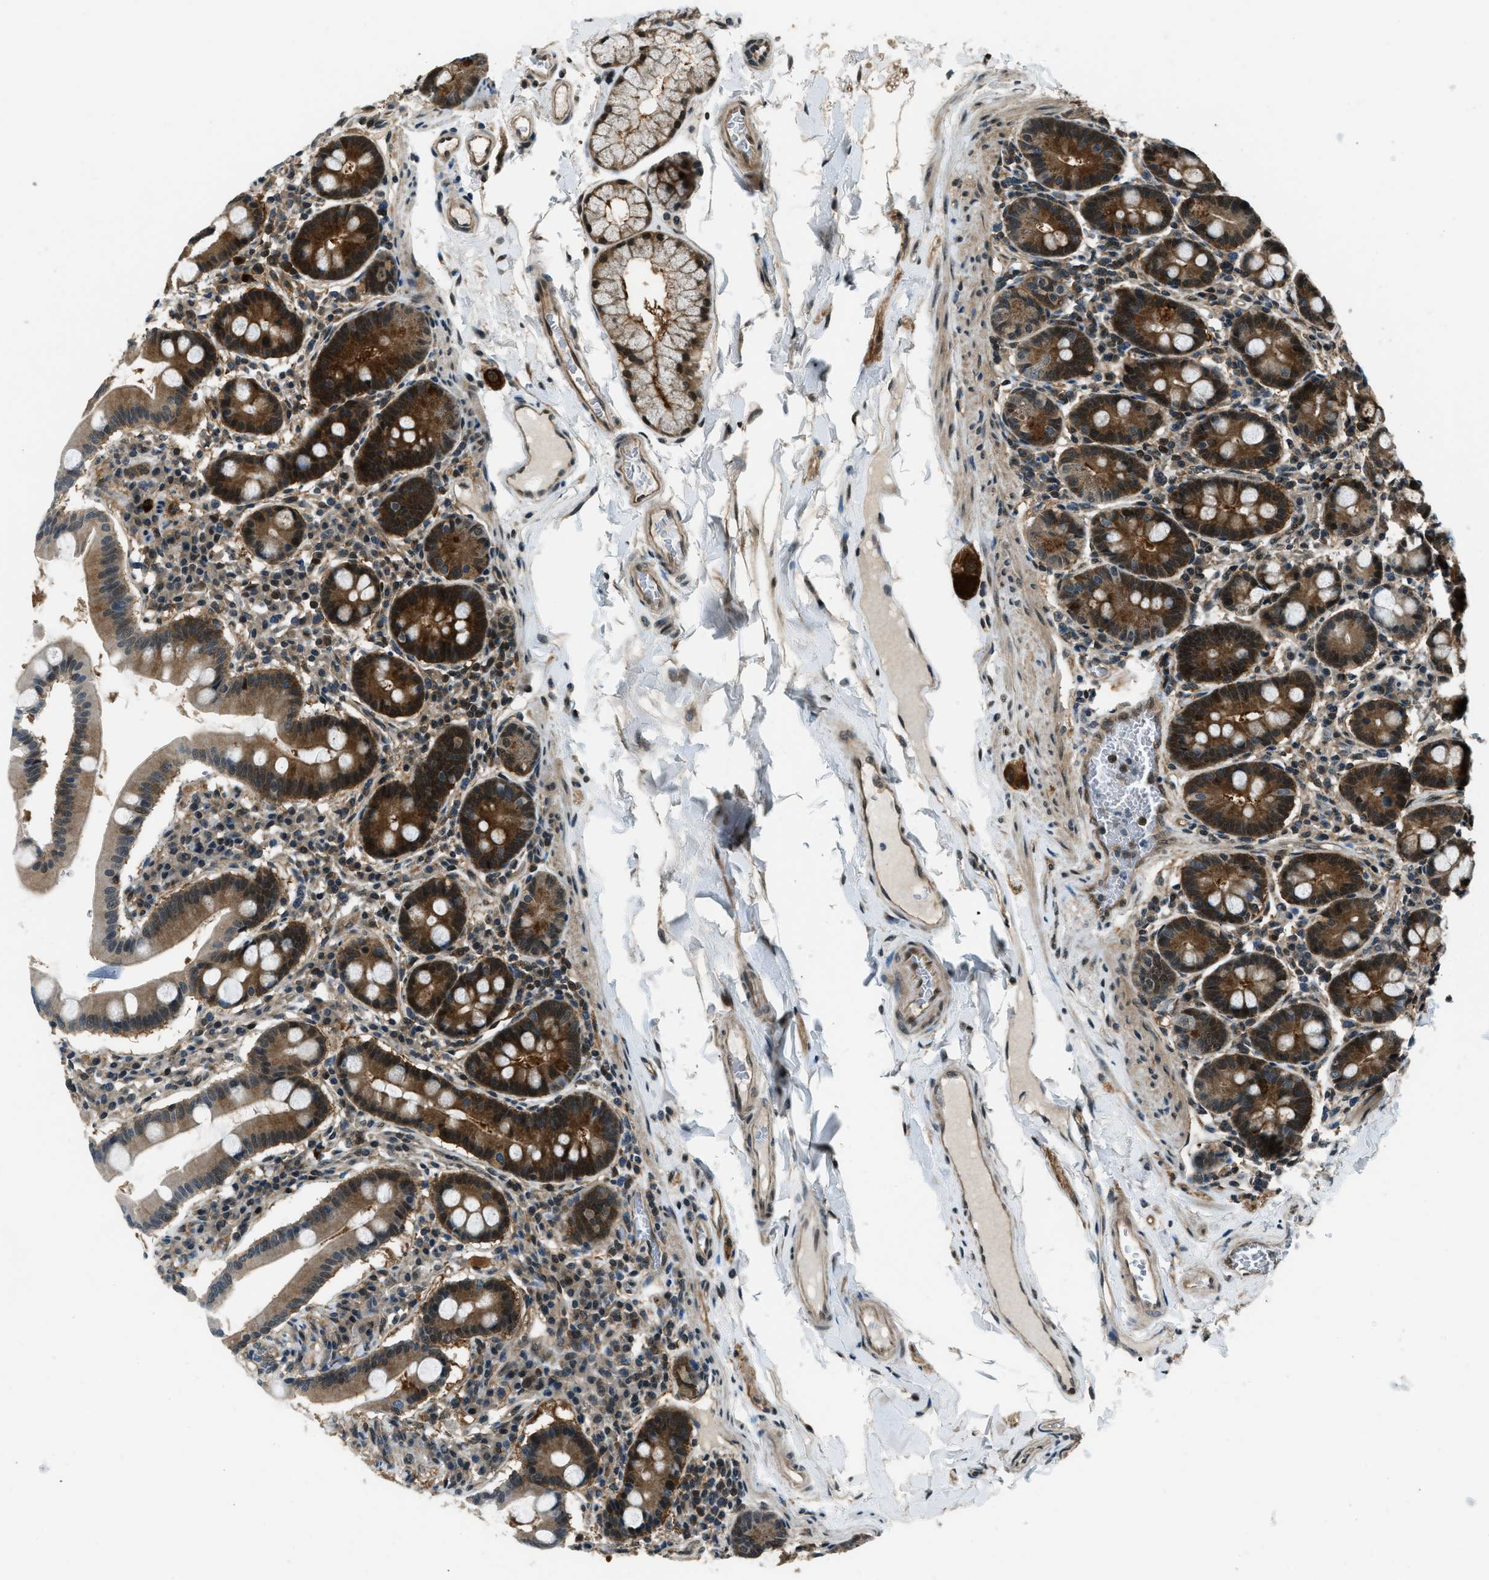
{"staining": {"intensity": "strong", "quantity": "25%-75%", "location": "cytoplasmic/membranous"}, "tissue": "duodenum", "cell_type": "Glandular cells", "image_type": "normal", "snomed": [{"axis": "morphology", "description": "Normal tissue, NOS"}, {"axis": "topography", "description": "Duodenum"}], "caption": "Benign duodenum was stained to show a protein in brown. There is high levels of strong cytoplasmic/membranous expression in about 25%-75% of glandular cells. Immunohistochemistry (ihc) stains the protein in brown and the nuclei are stained blue.", "gene": "NUDCD3", "patient": {"sex": "male", "age": 50}}